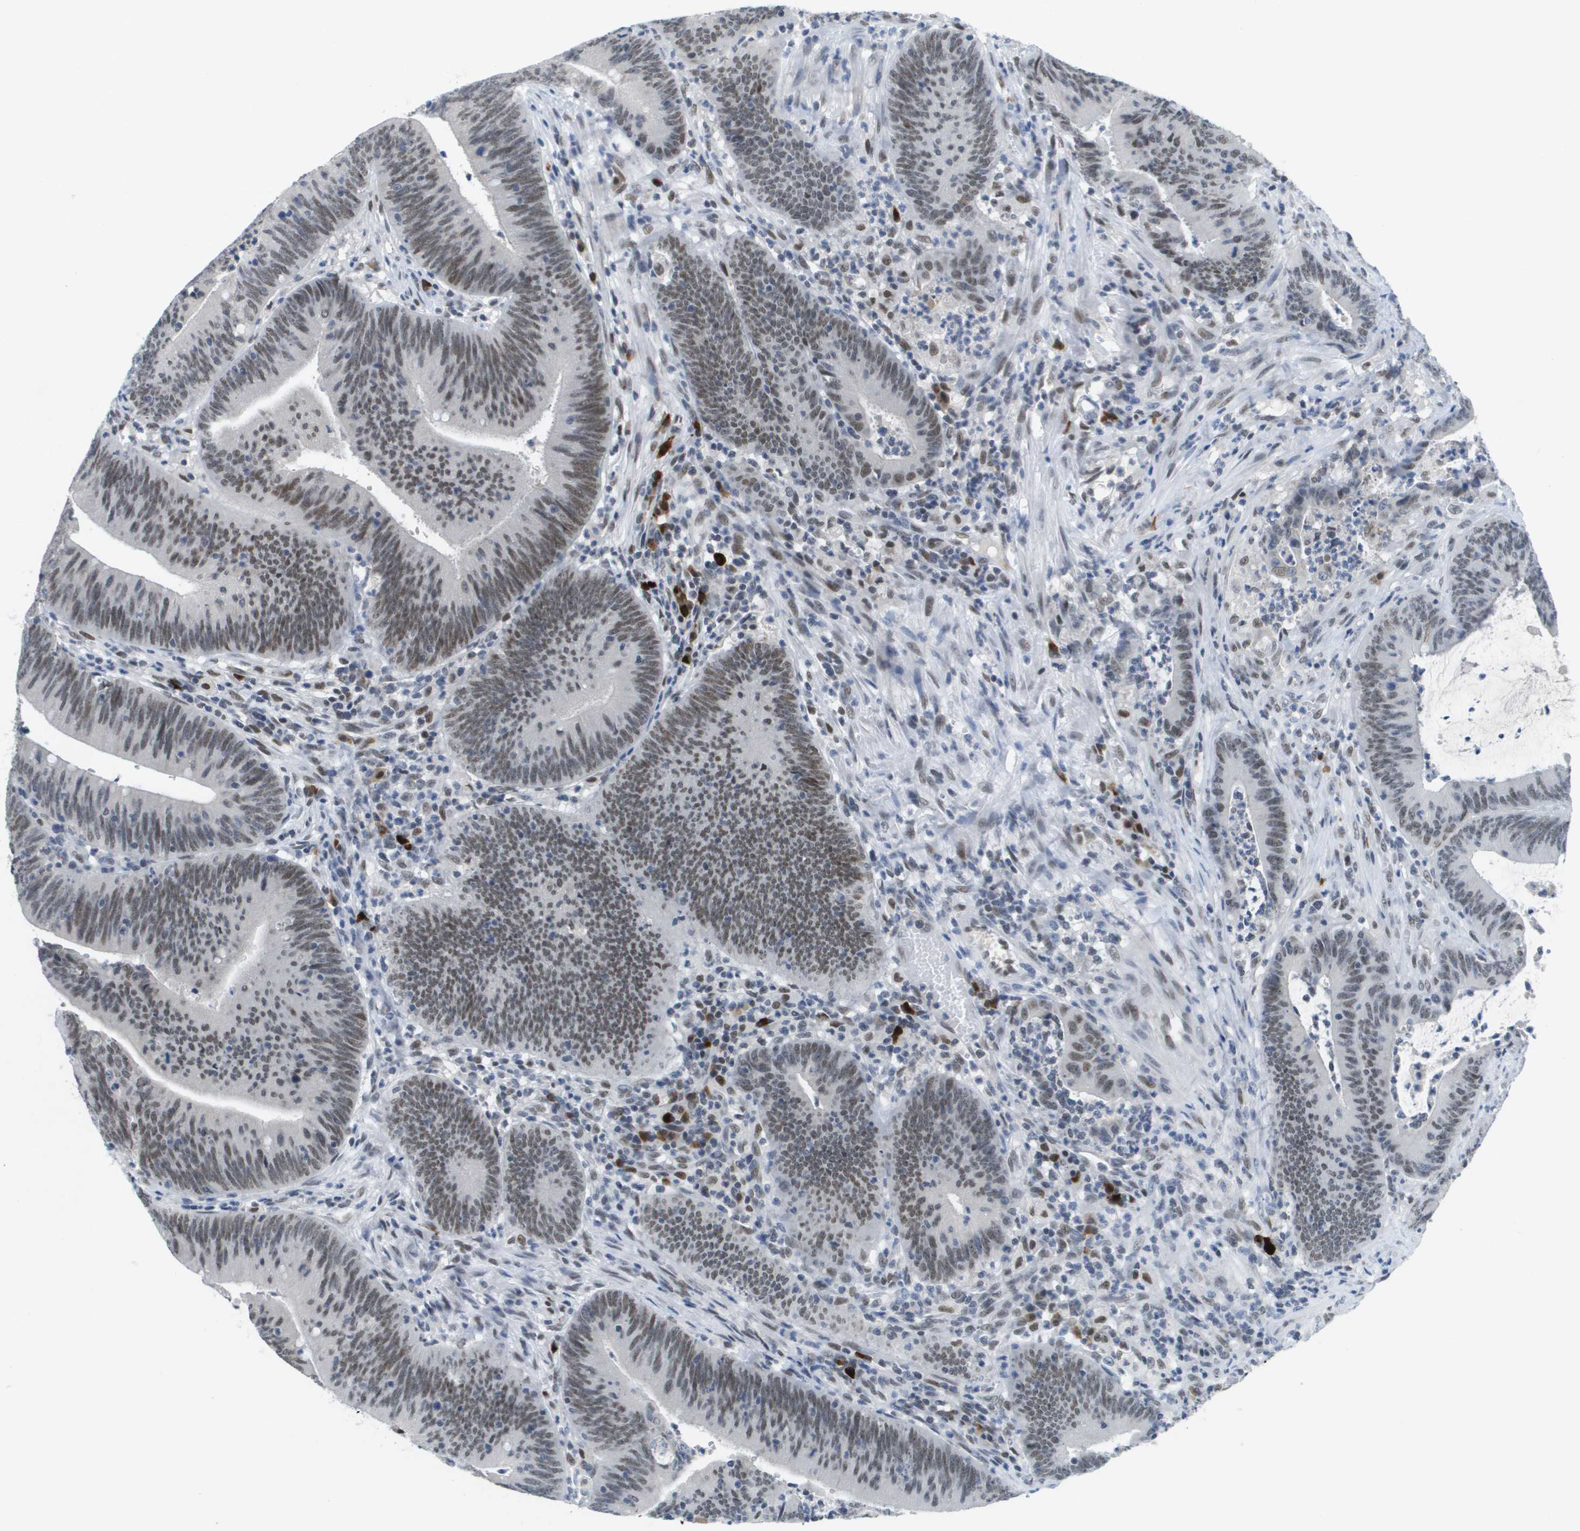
{"staining": {"intensity": "moderate", "quantity": ">75%", "location": "nuclear"}, "tissue": "colorectal cancer", "cell_type": "Tumor cells", "image_type": "cancer", "snomed": [{"axis": "morphology", "description": "Normal tissue, NOS"}, {"axis": "morphology", "description": "Adenocarcinoma, NOS"}, {"axis": "topography", "description": "Rectum"}], "caption": "This is a micrograph of immunohistochemistry staining of colorectal adenocarcinoma, which shows moderate expression in the nuclear of tumor cells.", "gene": "TP53RK", "patient": {"sex": "female", "age": 66}}